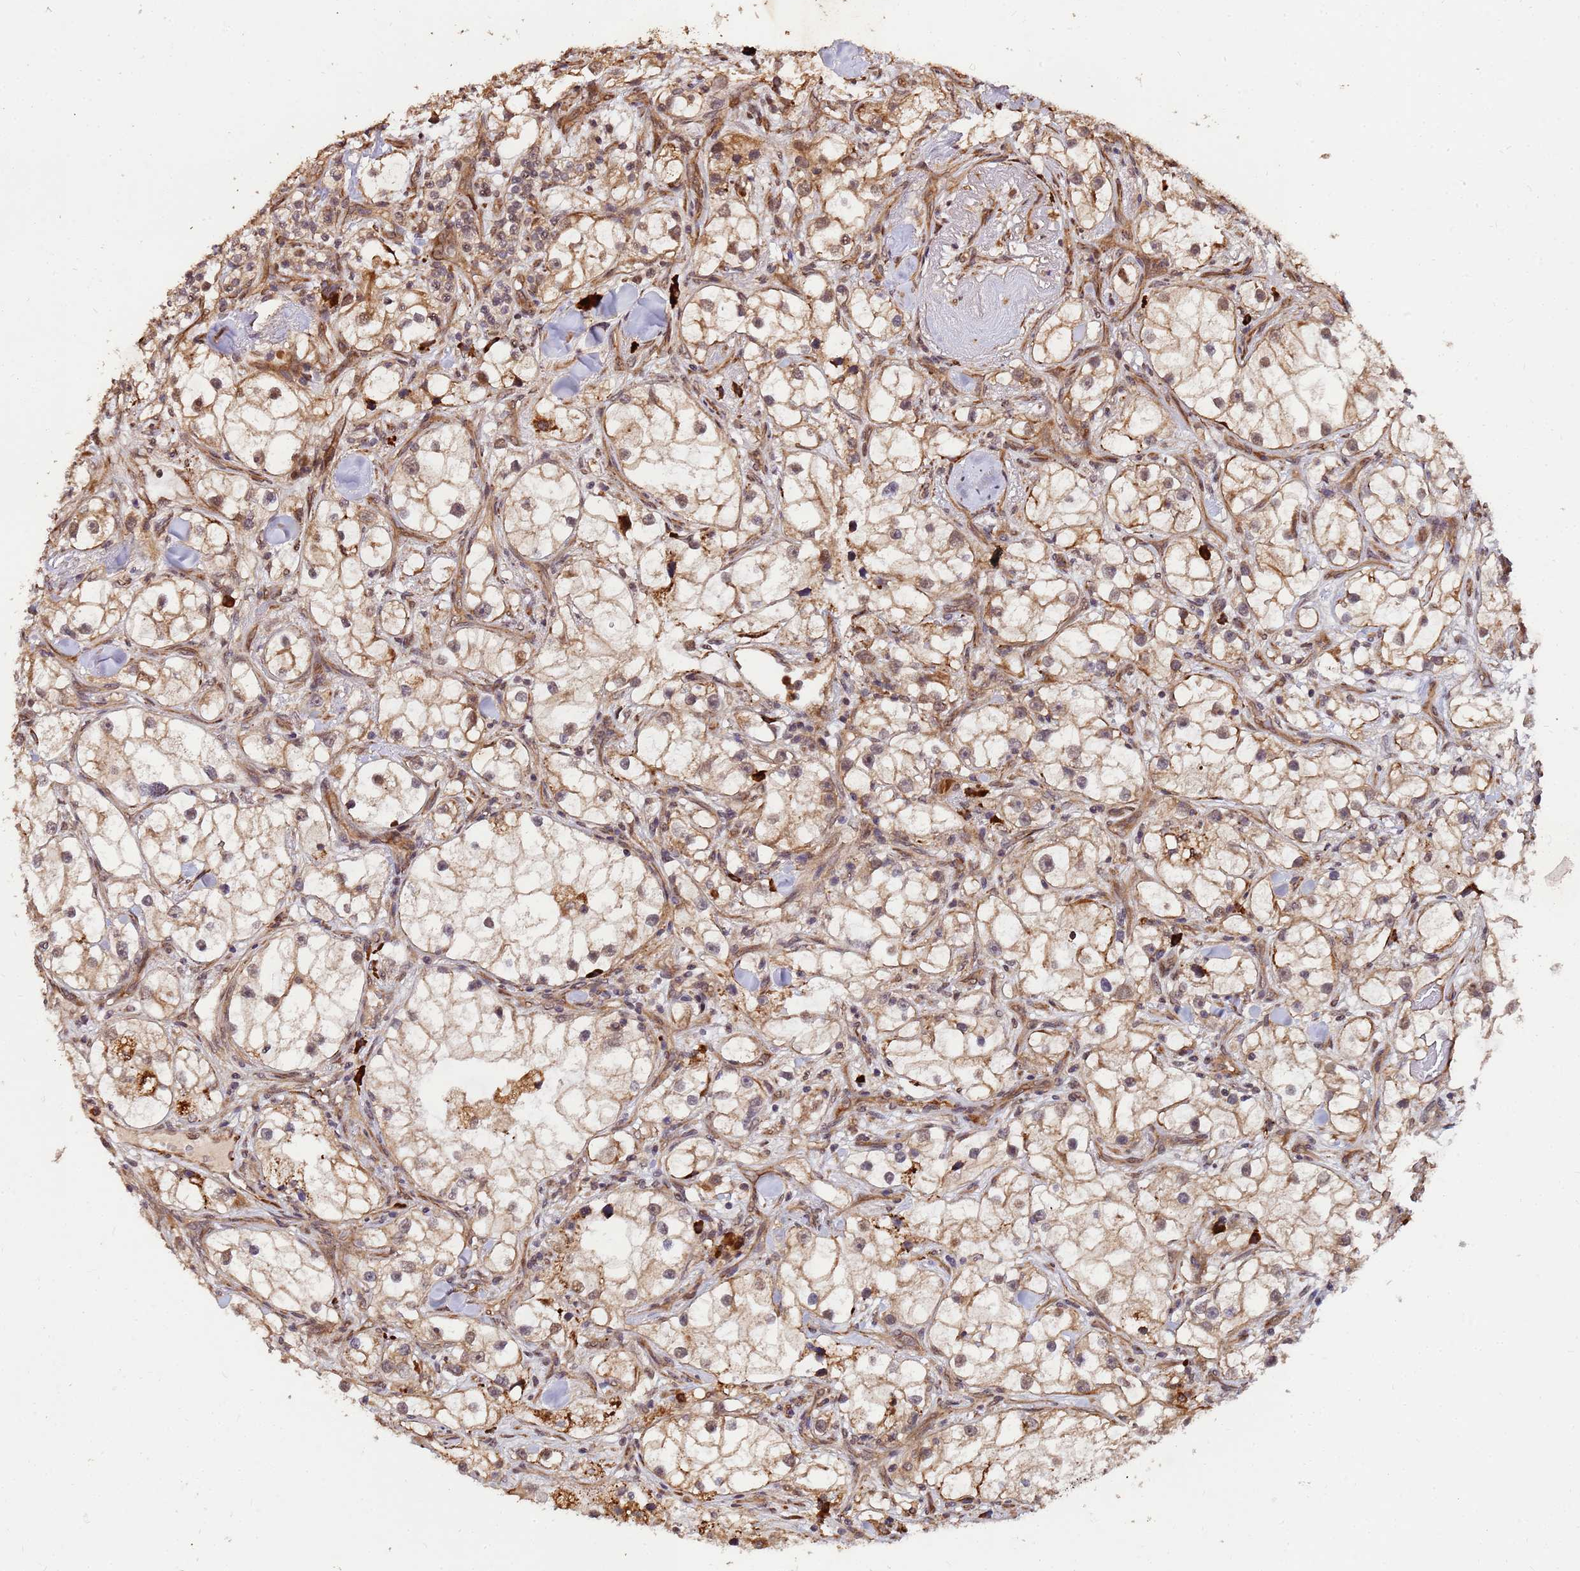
{"staining": {"intensity": "moderate", "quantity": "25%-75%", "location": "cytoplasmic/membranous,nuclear"}, "tissue": "renal cancer", "cell_type": "Tumor cells", "image_type": "cancer", "snomed": [{"axis": "morphology", "description": "Adenocarcinoma, NOS"}, {"axis": "topography", "description": "Kidney"}], "caption": "Protein analysis of renal cancer (adenocarcinoma) tissue displays moderate cytoplasmic/membranous and nuclear staining in approximately 25%-75% of tumor cells.", "gene": "ZNF619", "patient": {"sex": "male", "age": 77}}